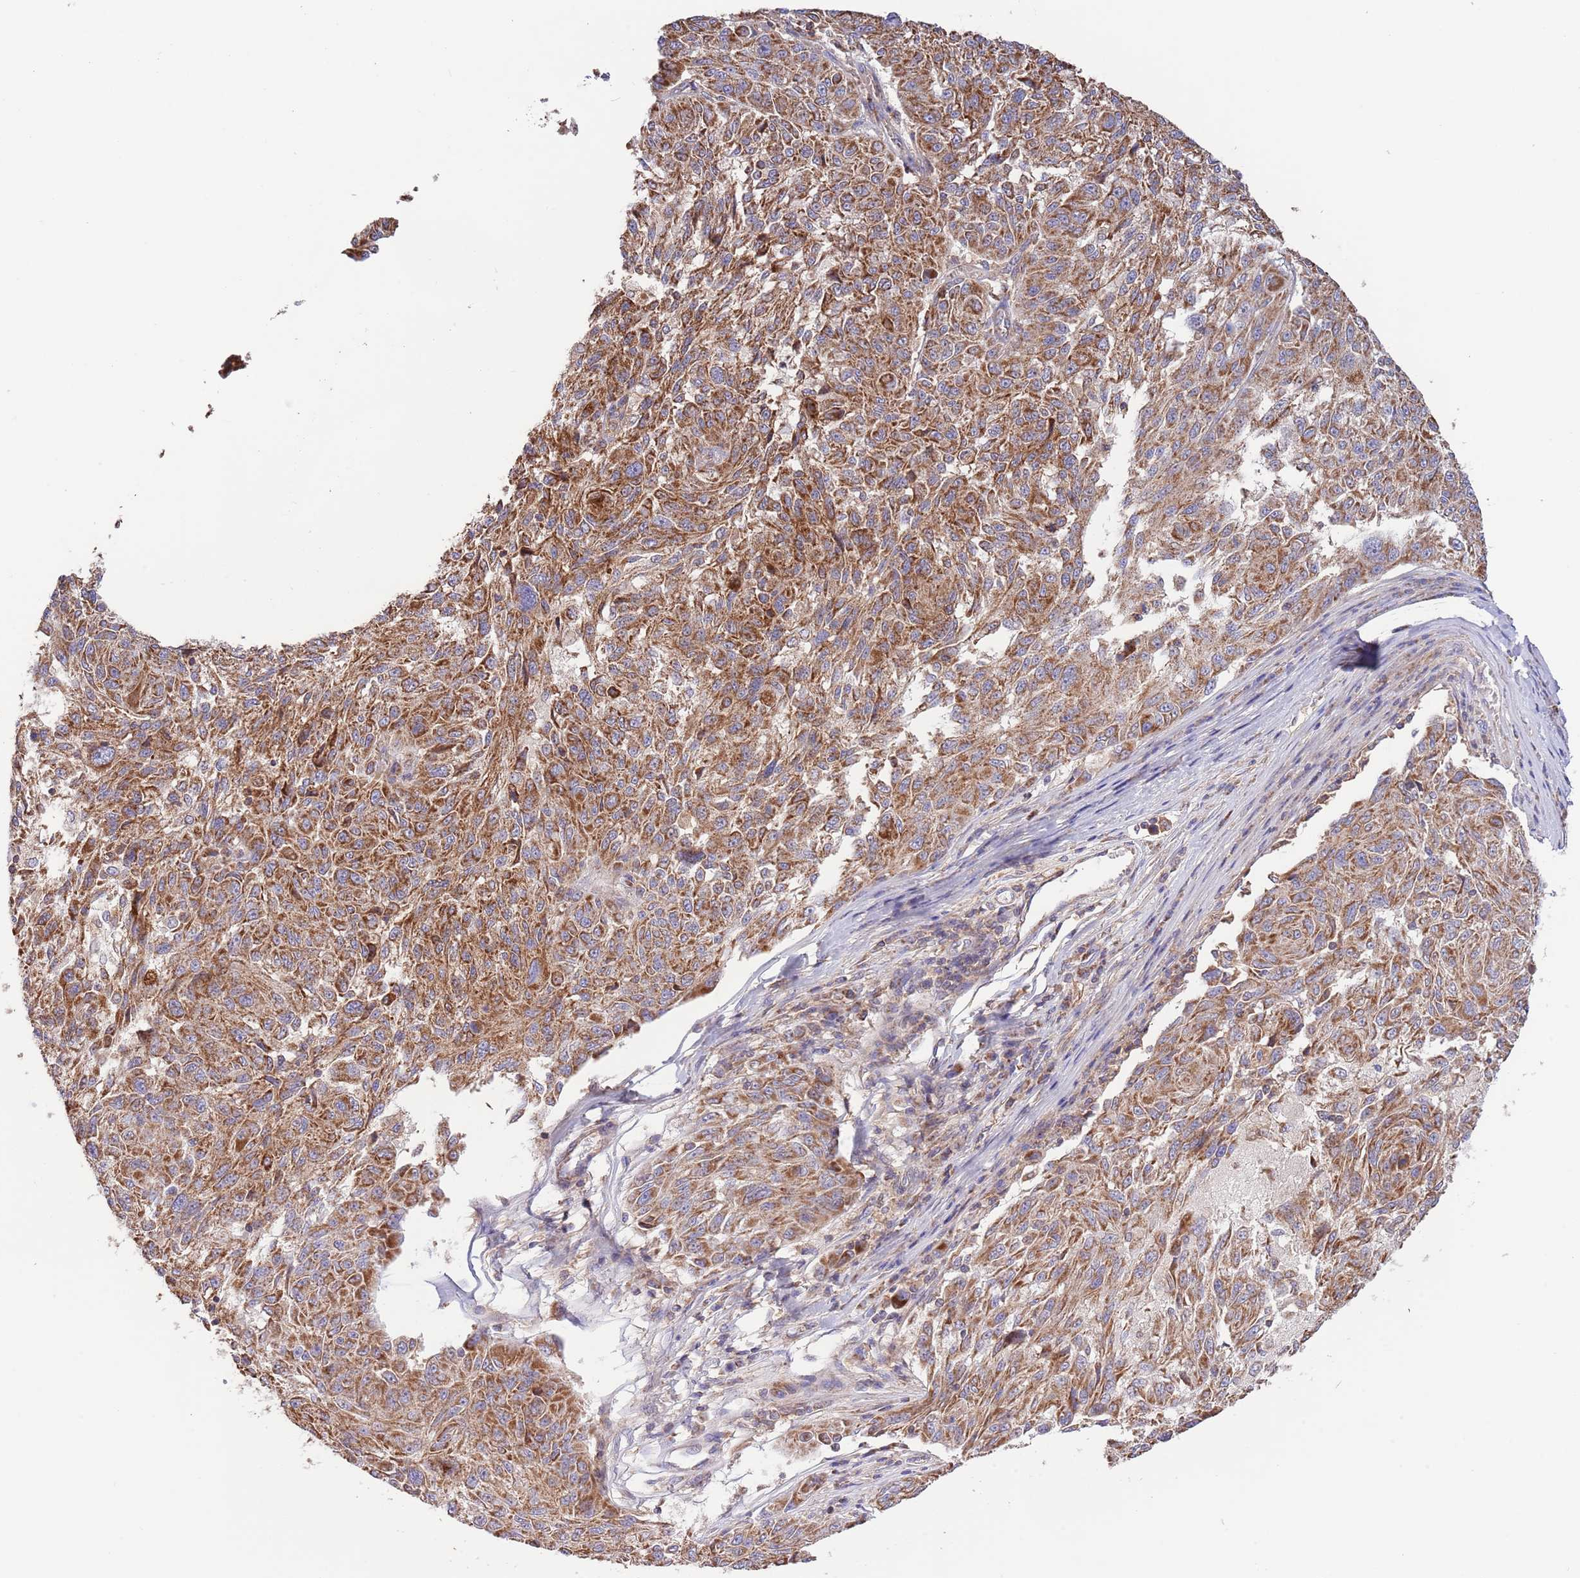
{"staining": {"intensity": "strong", "quantity": ">75%", "location": "cytoplasmic/membranous"}, "tissue": "melanoma", "cell_type": "Tumor cells", "image_type": "cancer", "snomed": [{"axis": "morphology", "description": "Malignant melanoma, NOS"}, {"axis": "topography", "description": "Skin"}], "caption": "A brown stain shows strong cytoplasmic/membranous positivity of a protein in human melanoma tumor cells.", "gene": "DNAJA3", "patient": {"sex": "male", "age": 53}}